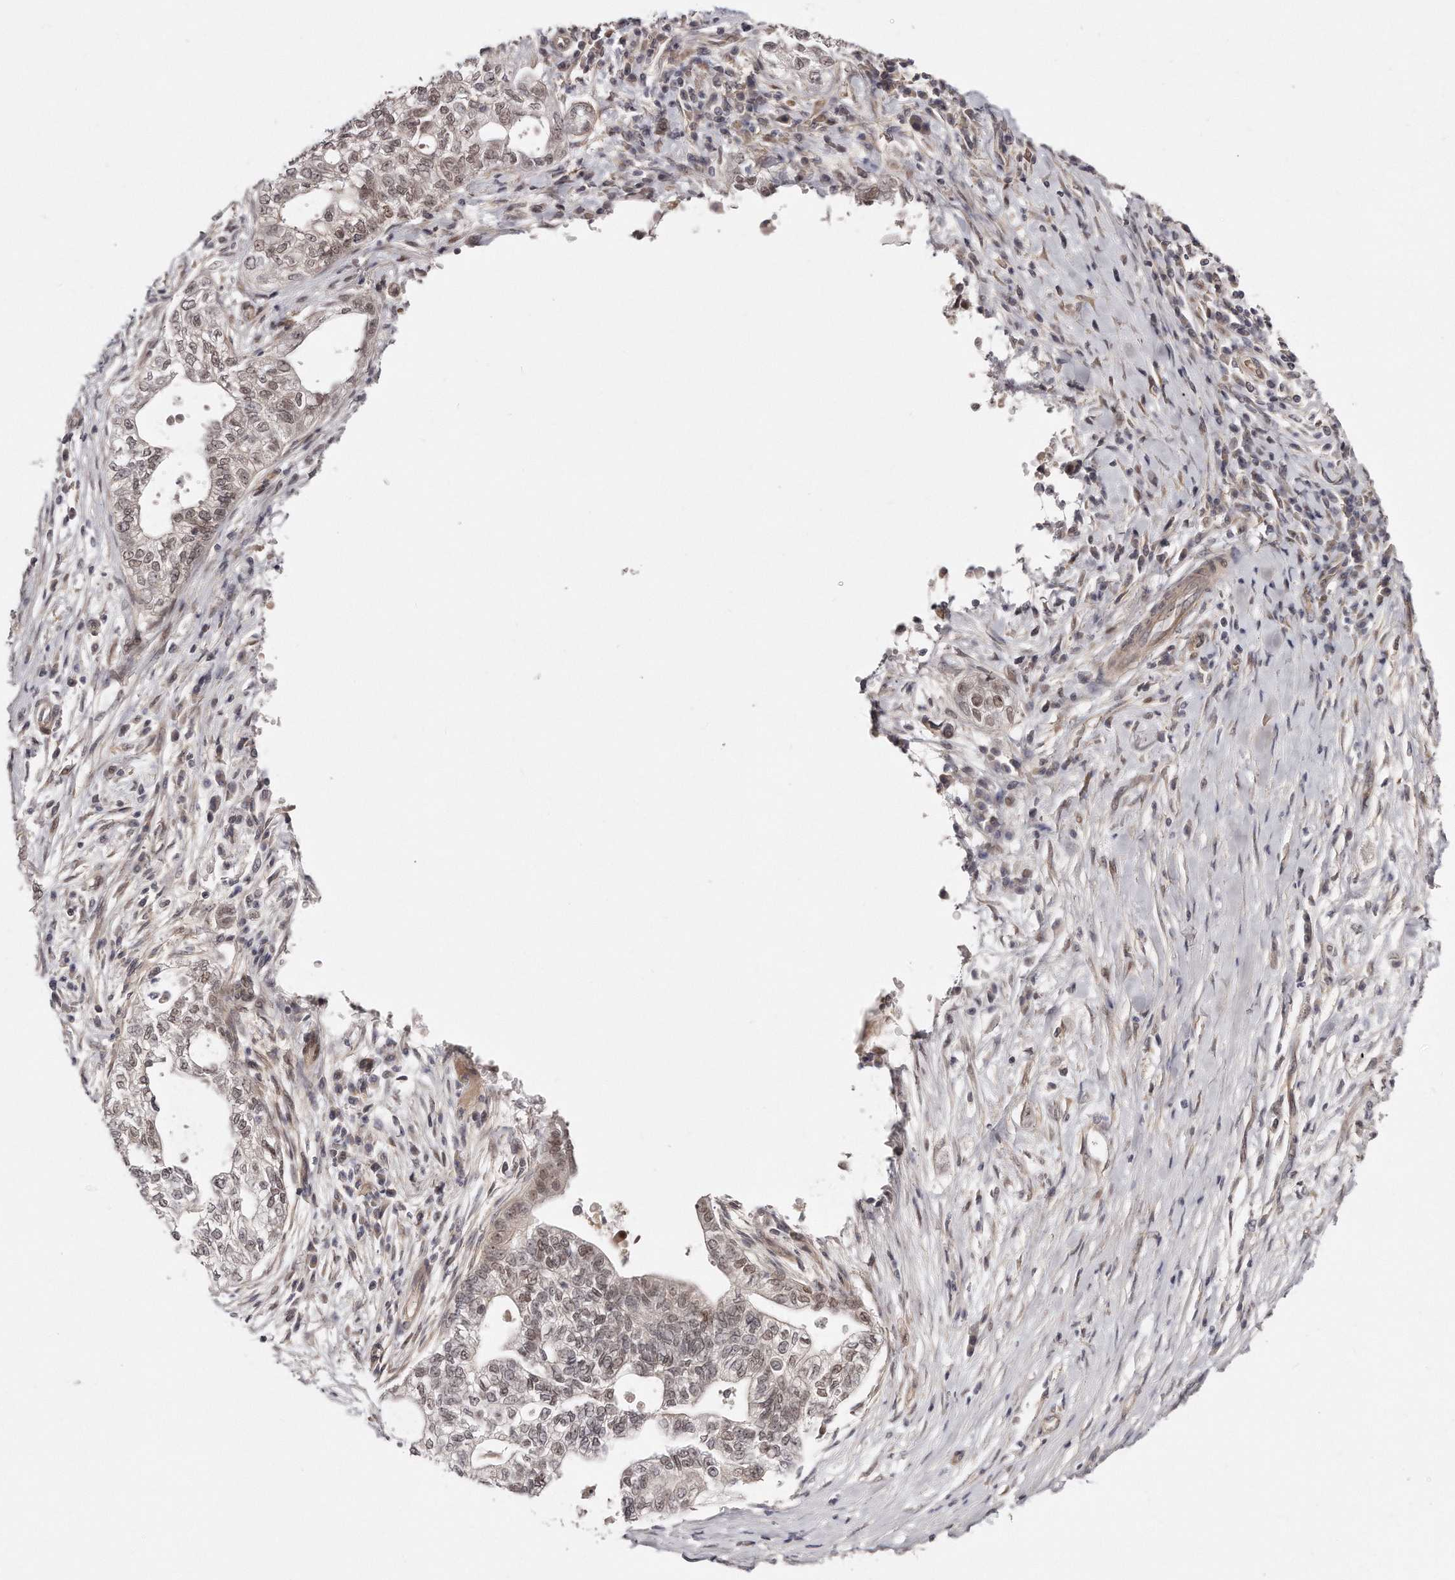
{"staining": {"intensity": "weak", "quantity": "25%-75%", "location": "cytoplasmic/membranous,nuclear"}, "tissue": "pancreatic cancer", "cell_type": "Tumor cells", "image_type": "cancer", "snomed": [{"axis": "morphology", "description": "Adenocarcinoma, NOS"}, {"axis": "topography", "description": "Pancreas"}], "caption": "Pancreatic adenocarcinoma stained with a protein marker reveals weak staining in tumor cells.", "gene": "CASZ1", "patient": {"sex": "male", "age": 72}}